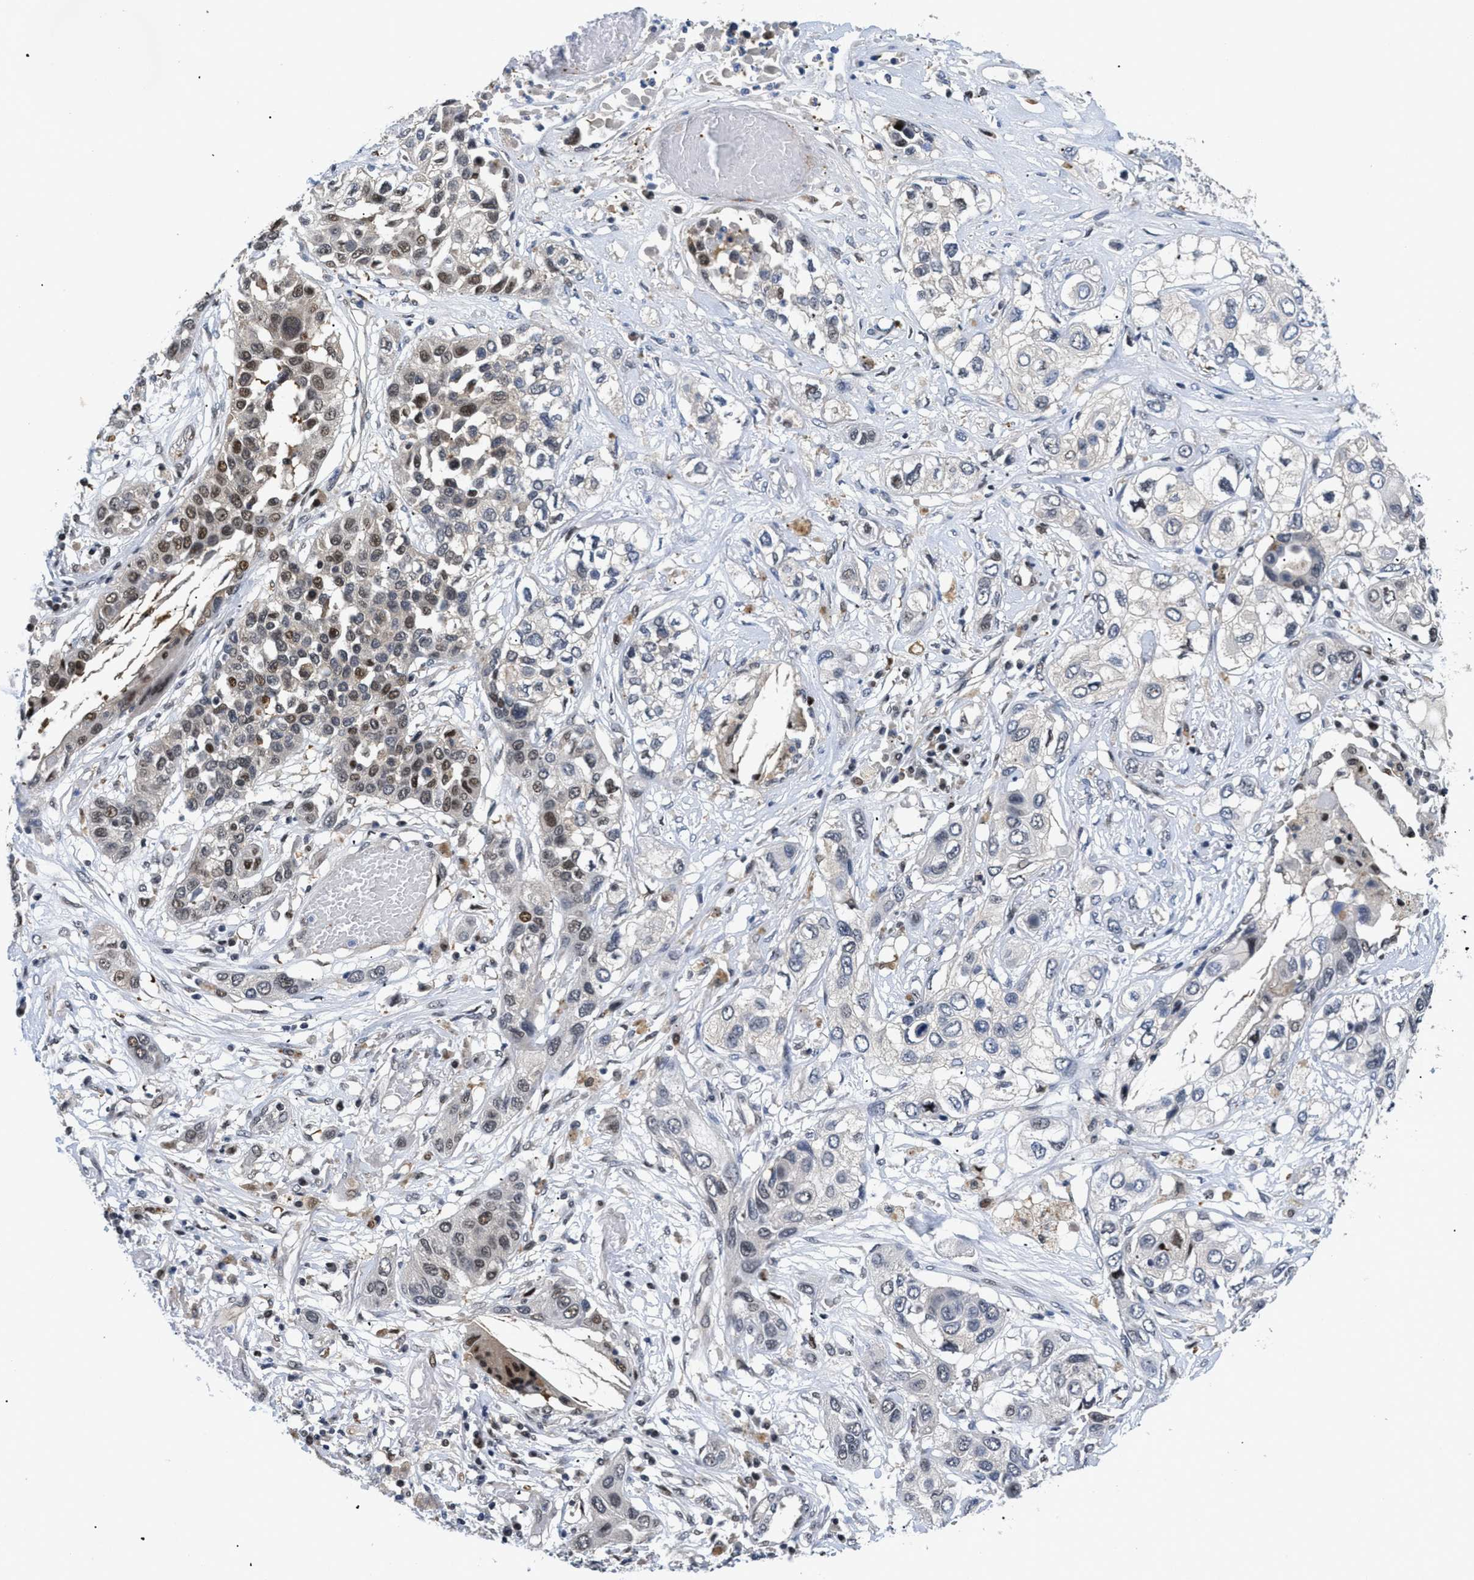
{"staining": {"intensity": "moderate", "quantity": "<25%", "location": "nuclear"}, "tissue": "lung cancer", "cell_type": "Tumor cells", "image_type": "cancer", "snomed": [{"axis": "morphology", "description": "Squamous cell carcinoma, NOS"}, {"axis": "topography", "description": "Lung"}], "caption": "Lung cancer tissue shows moderate nuclear expression in about <25% of tumor cells, visualized by immunohistochemistry. Immunohistochemistry (ihc) stains the protein of interest in brown and the nuclei are stained blue.", "gene": "SLC29A2", "patient": {"sex": "male", "age": 71}}